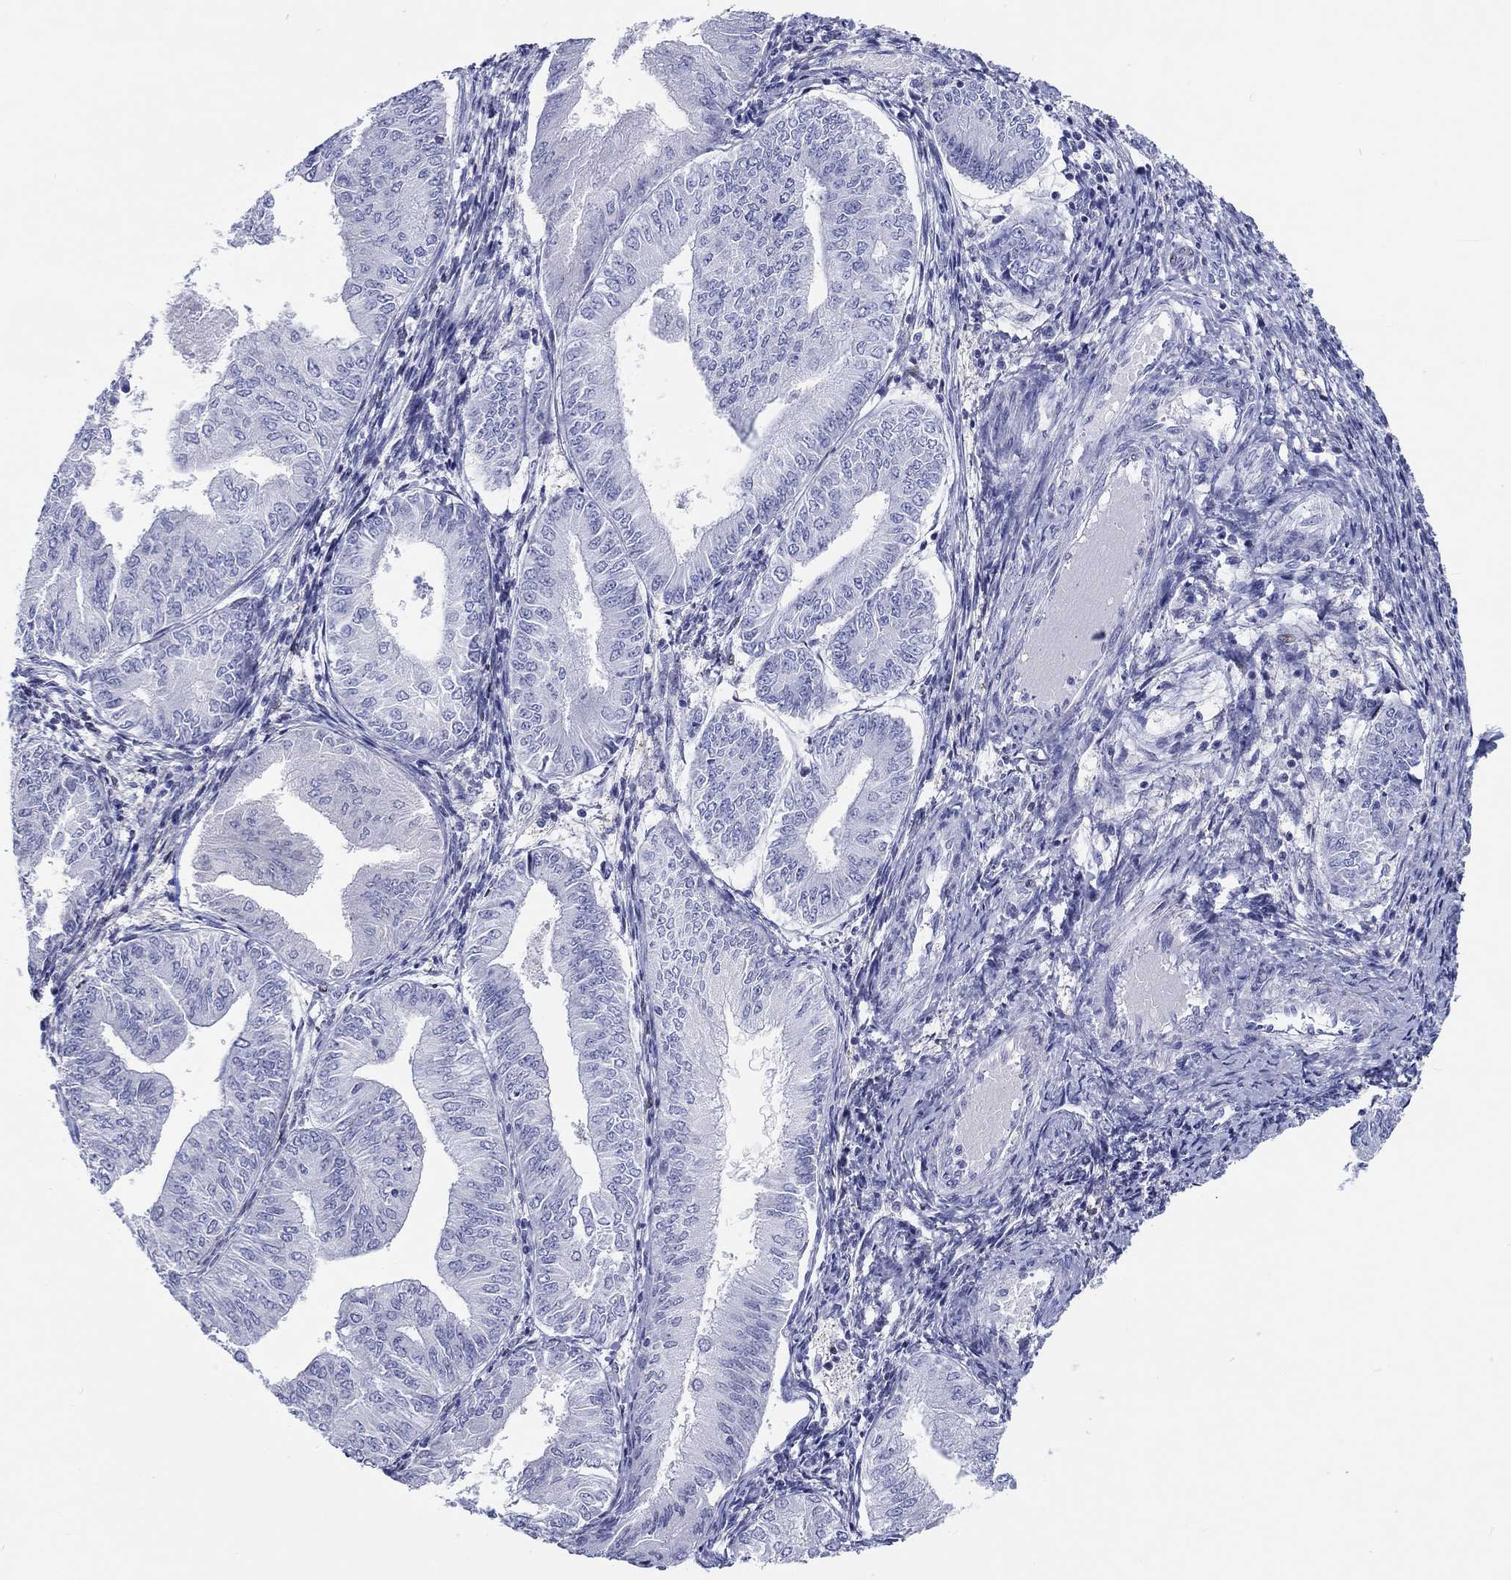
{"staining": {"intensity": "negative", "quantity": "none", "location": "none"}, "tissue": "endometrial cancer", "cell_type": "Tumor cells", "image_type": "cancer", "snomed": [{"axis": "morphology", "description": "Adenocarcinoma, NOS"}, {"axis": "topography", "description": "Endometrium"}], "caption": "IHC micrograph of neoplastic tissue: endometrial adenocarcinoma stained with DAB (3,3'-diaminobenzidine) demonstrates no significant protein expression in tumor cells. The staining was performed using DAB to visualize the protein expression in brown, while the nuclei were stained in blue with hematoxylin (Magnification: 20x).", "gene": "H1-1", "patient": {"sex": "female", "age": 53}}